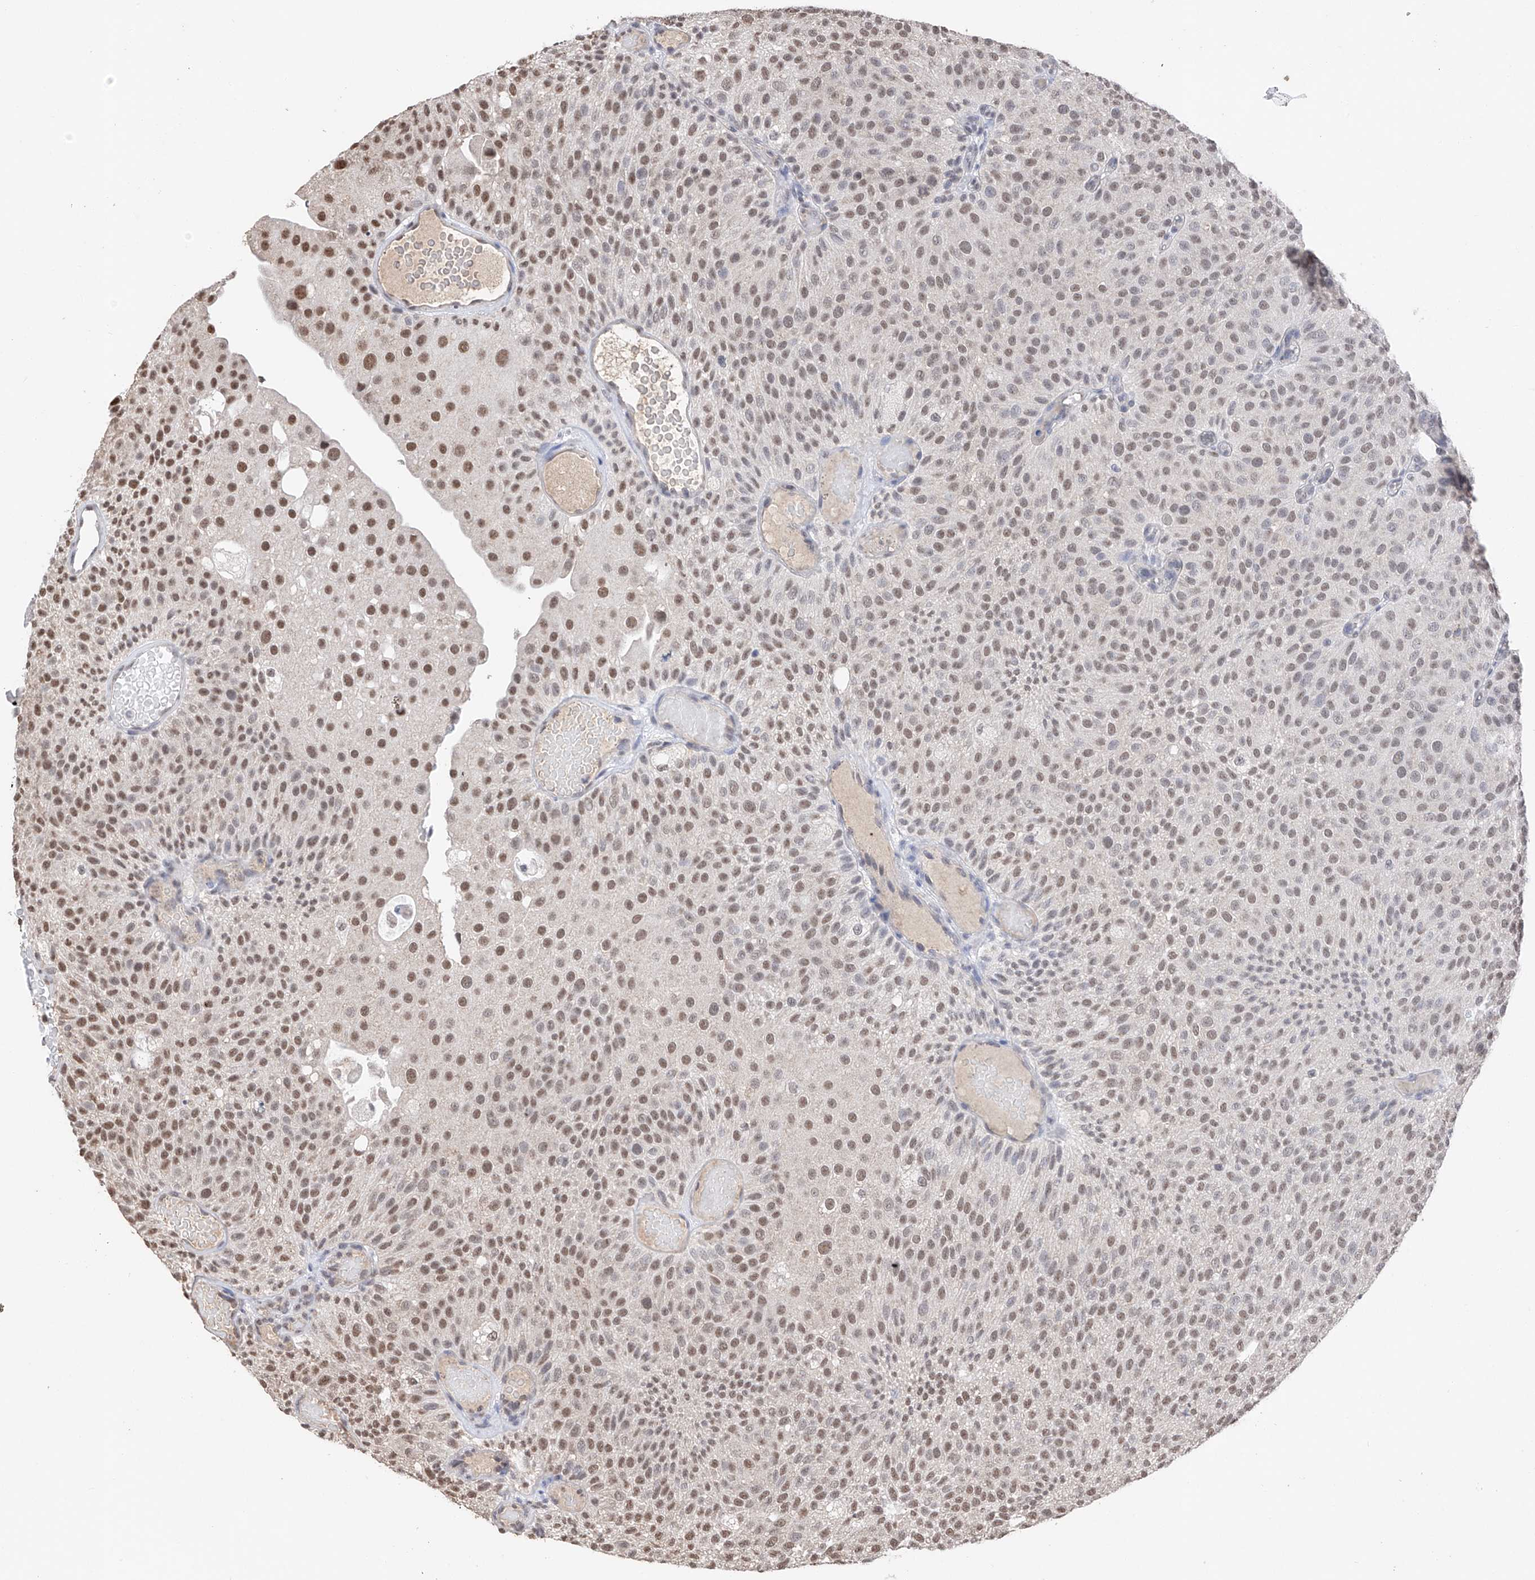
{"staining": {"intensity": "moderate", "quantity": ">75%", "location": "nuclear"}, "tissue": "urothelial cancer", "cell_type": "Tumor cells", "image_type": "cancer", "snomed": [{"axis": "morphology", "description": "Urothelial carcinoma, Low grade"}, {"axis": "topography", "description": "Urinary bladder"}], "caption": "About >75% of tumor cells in human urothelial cancer reveal moderate nuclear protein staining as visualized by brown immunohistochemical staining.", "gene": "DMAP1", "patient": {"sex": "male", "age": 78}}